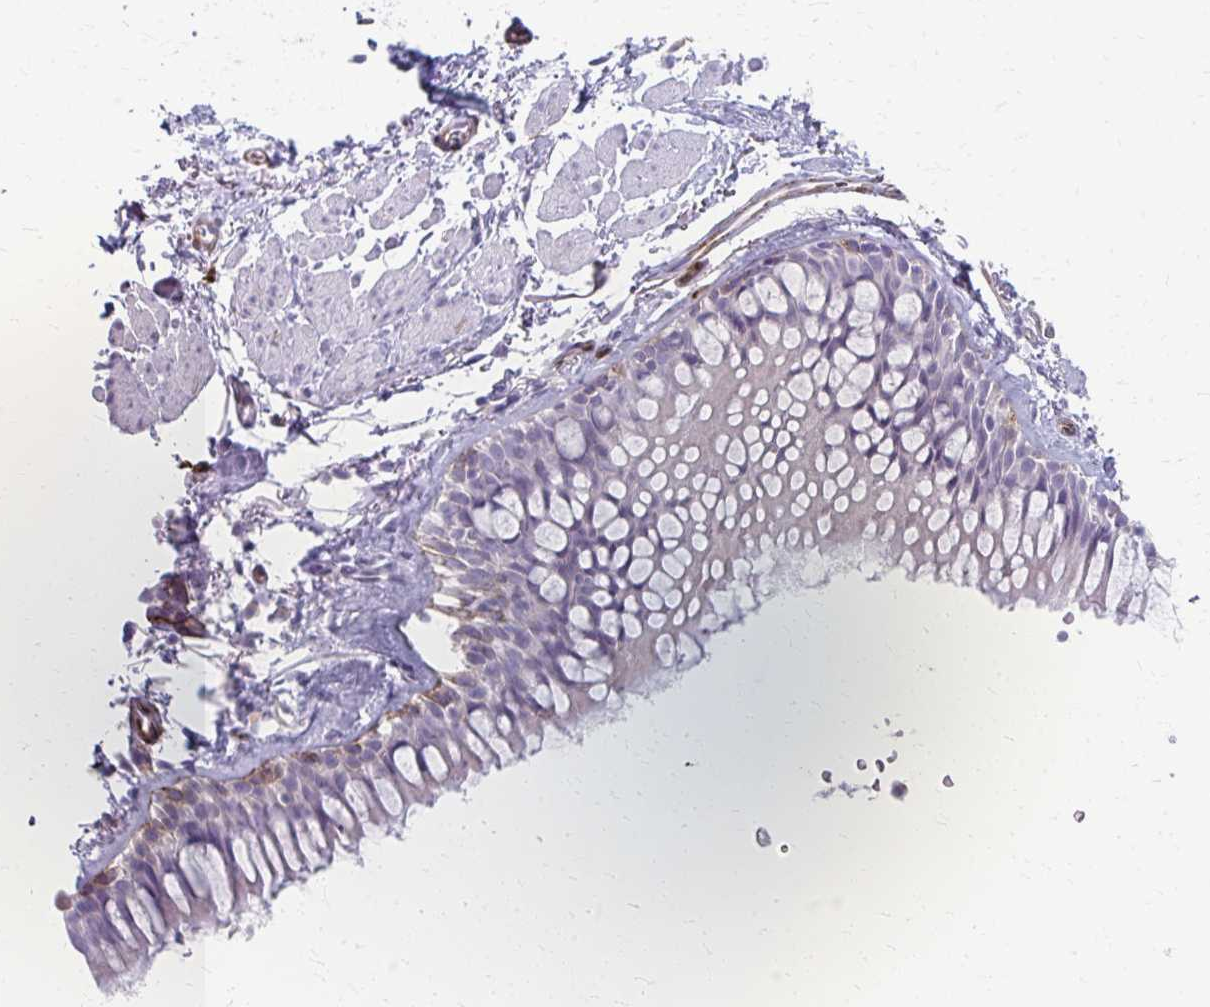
{"staining": {"intensity": "weak", "quantity": "<25%", "location": "cytoplasmic/membranous"}, "tissue": "bronchus", "cell_type": "Respiratory epithelial cells", "image_type": "normal", "snomed": [{"axis": "morphology", "description": "Normal tissue, NOS"}, {"axis": "topography", "description": "Cartilage tissue"}, {"axis": "topography", "description": "Bronchus"}], "caption": "Immunohistochemistry micrograph of benign bronchus stained for a protein (brown), which demonstrates no expression in respiratory epithelial cells.", "gene": "ADIPOQ", "patient": {"sex": "female", "age": 79}}